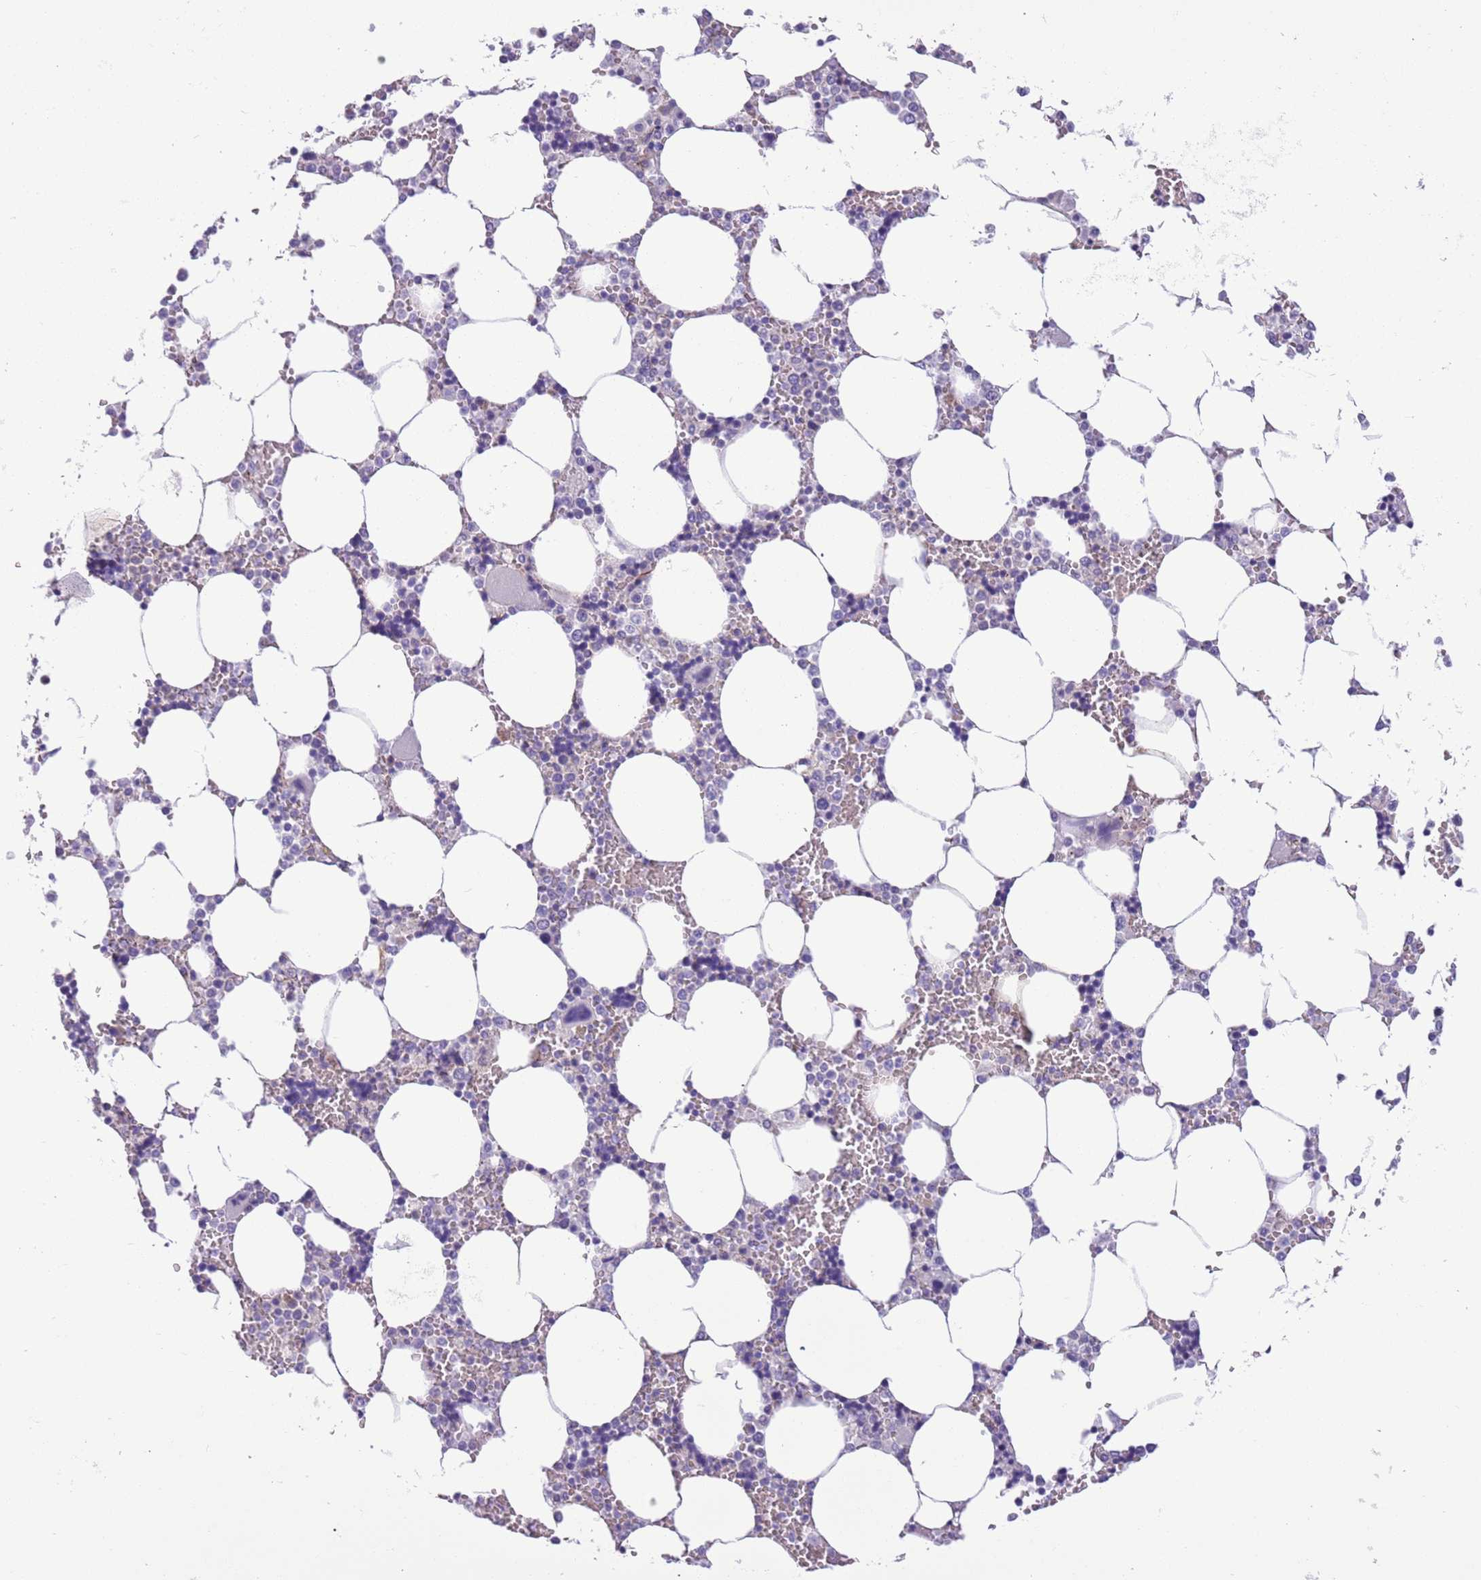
{"staining": {"intensity": "negative", "quantity": "none", "location": "none"}, "tissue": "bone marrow", "cell_type": "Hematopoietic cells", "image_type": "normal", "snomed": [{"axis": "morphology", "description": "Normal tissue, NOS"}, {"axis": "topography", "description": "Bone marrow"}], "caption": "IHC of normal bone marrow shows no staining in hematopoietic cells.", "gene": "PFKFB2", "patient": {"sex": "male", "age": 64}}